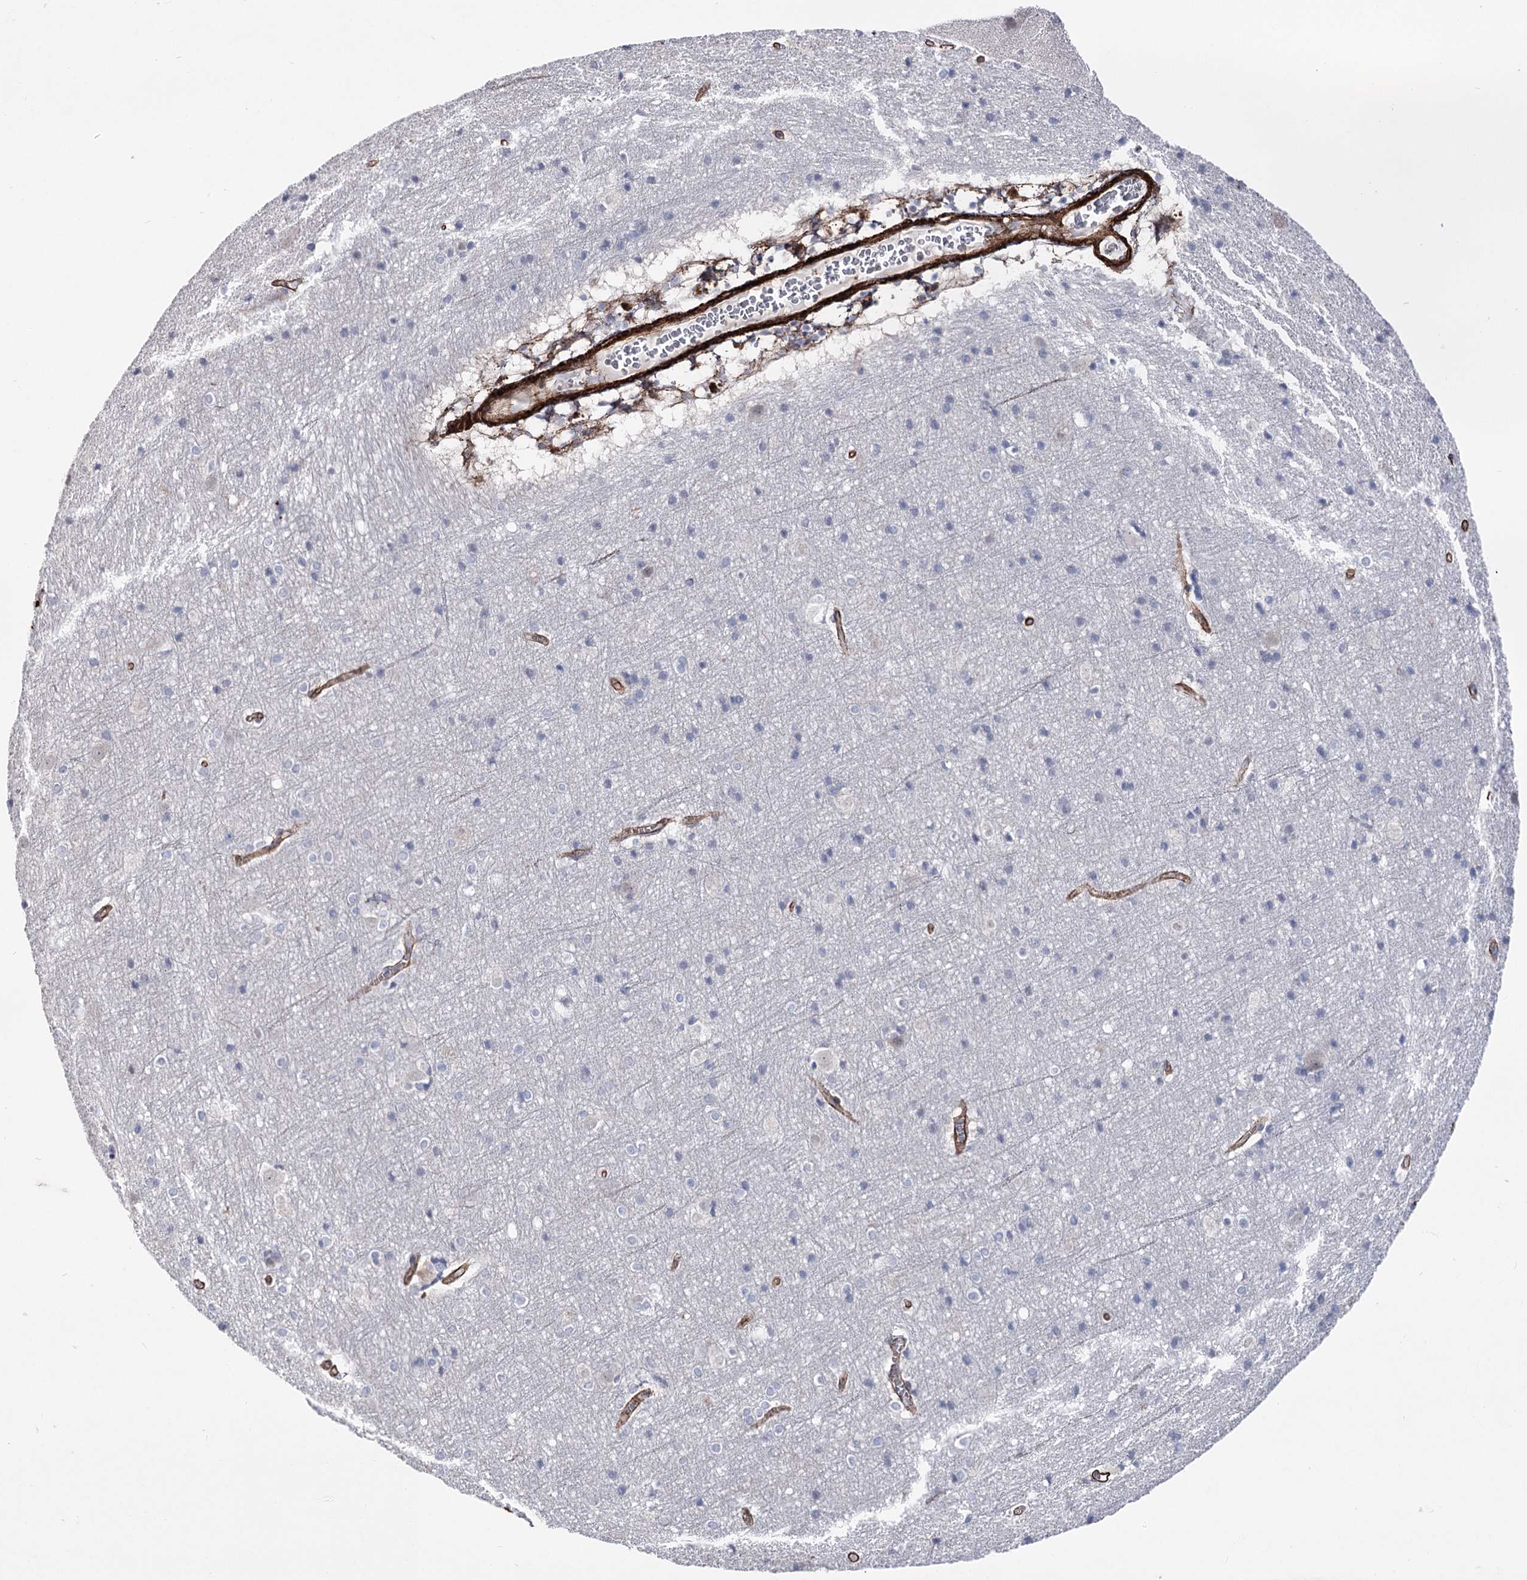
{"staining": {"intensity": "negative", "quantity": "none", "location": "none"}, "tissue": "cerebral cortex", "cell_type": "Endothelial cells", "image_type": "normal", "snomed": [{"axis": "morphology", "description": "Normal tissue, NOS"}, {"axis": "topography", "description": "Cerebral cortex"}], "caption": "This micrograph is of benign cerebral cortex stained with immunohistochemistry to label a protein in brown with the nuclei are counter-stained blue. There is no expression in endothelial cells. (DAB IHC with hematoxylin counter stain).", "gene": "ARHGAP20", "patient": {"sex": "male", "age": 54}}